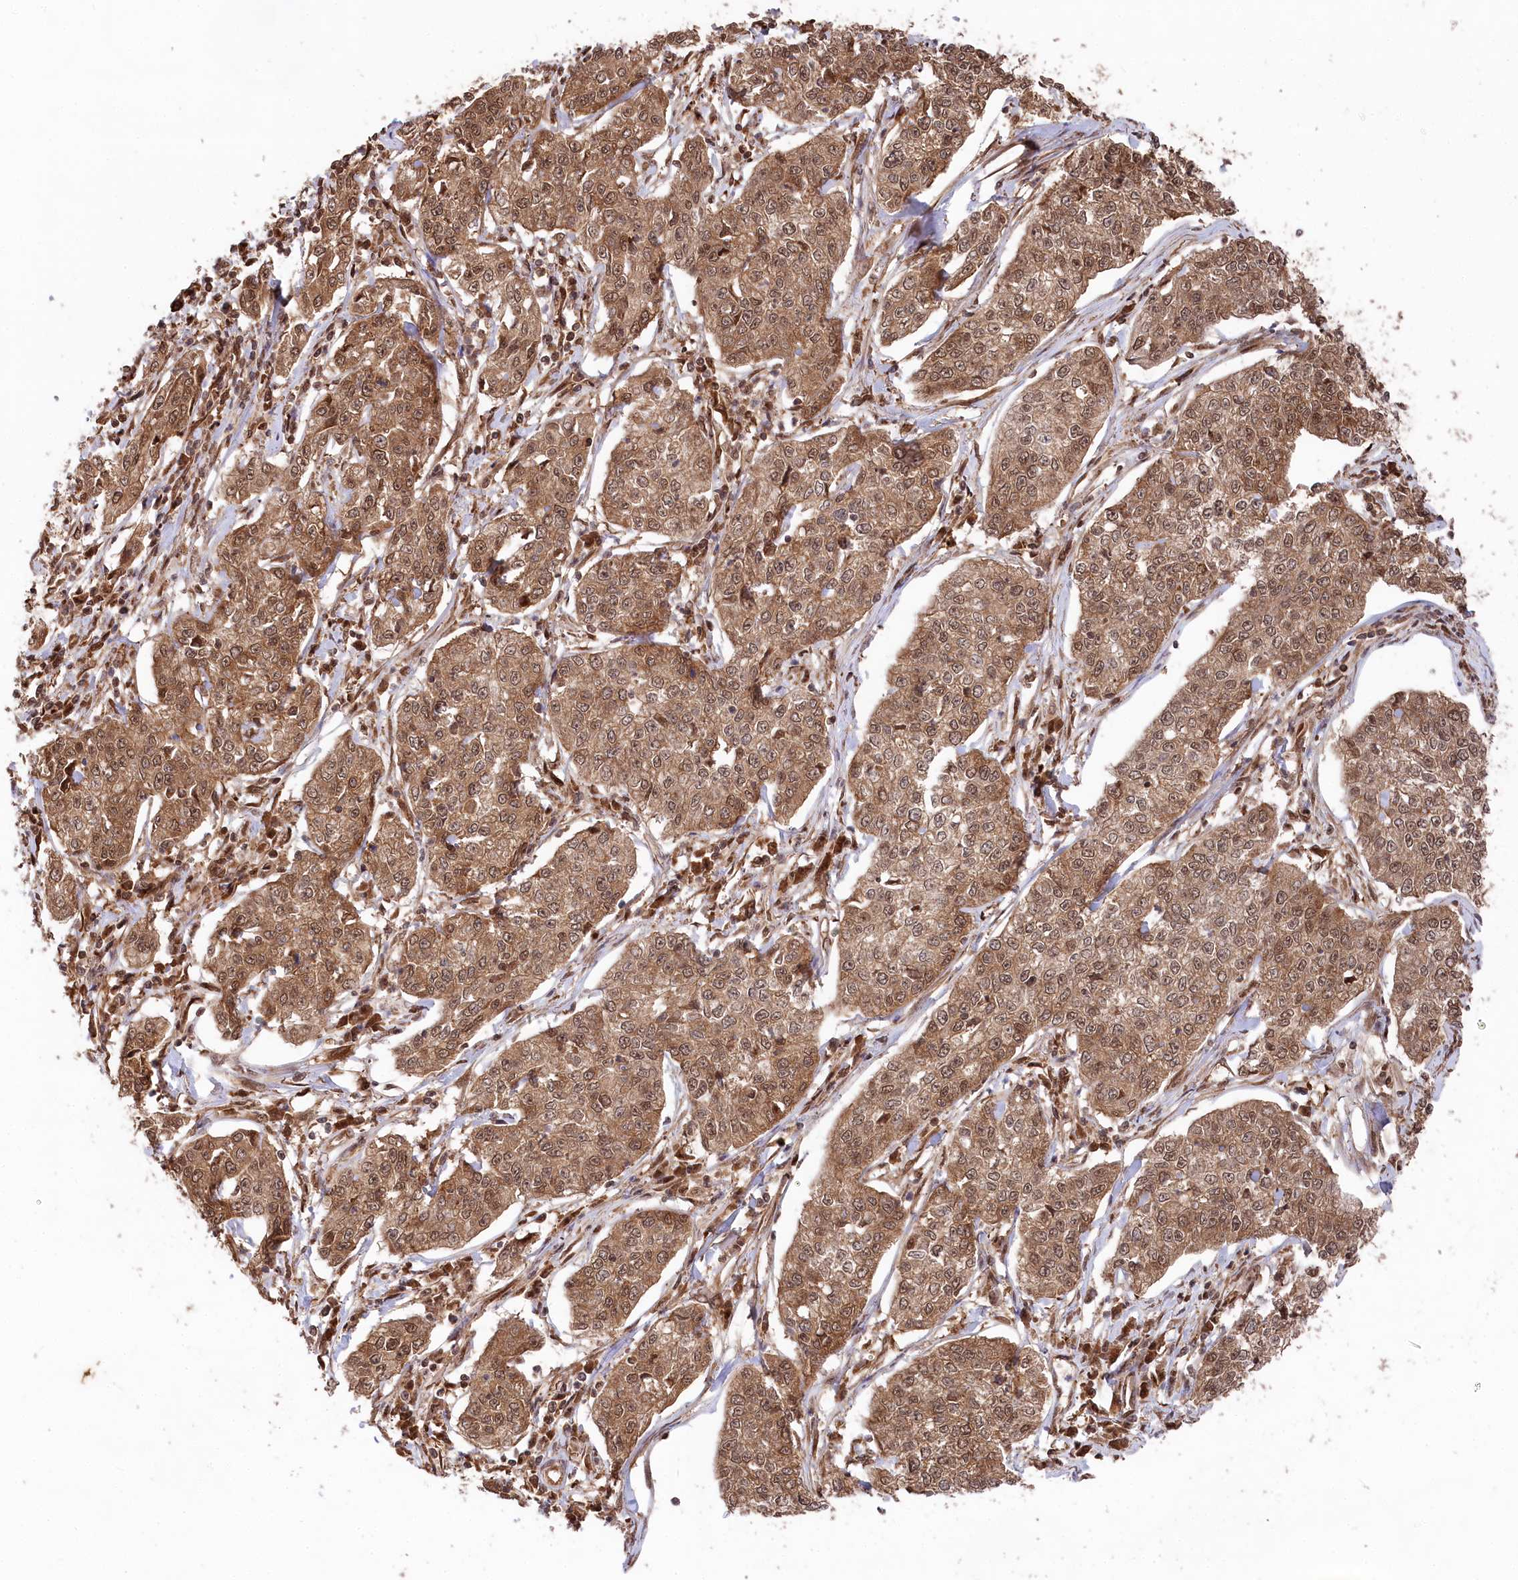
{"staining": {"intensity": "strong", "quantity": ">75%", "location": "cytoplasmic/membranous,nuclear"}, "tissue": "cervical cancer", "cell_type": "Tumor cells", "image_type": "cancer", "snomed": [{"axis": "morphology", "description": "Squamous cell carcinoma, NOS"}, {"axis": "topography", "description": "Cervix"}], "caption": "The immunohistochemical stain highlights strong cytoplasmic/membranous and nuclear staining in tumor cells of squamous cell carcinoma (cervical) tissue.", "gene": "PSMA1", "patient": {"sex": "female", "age": 35}}